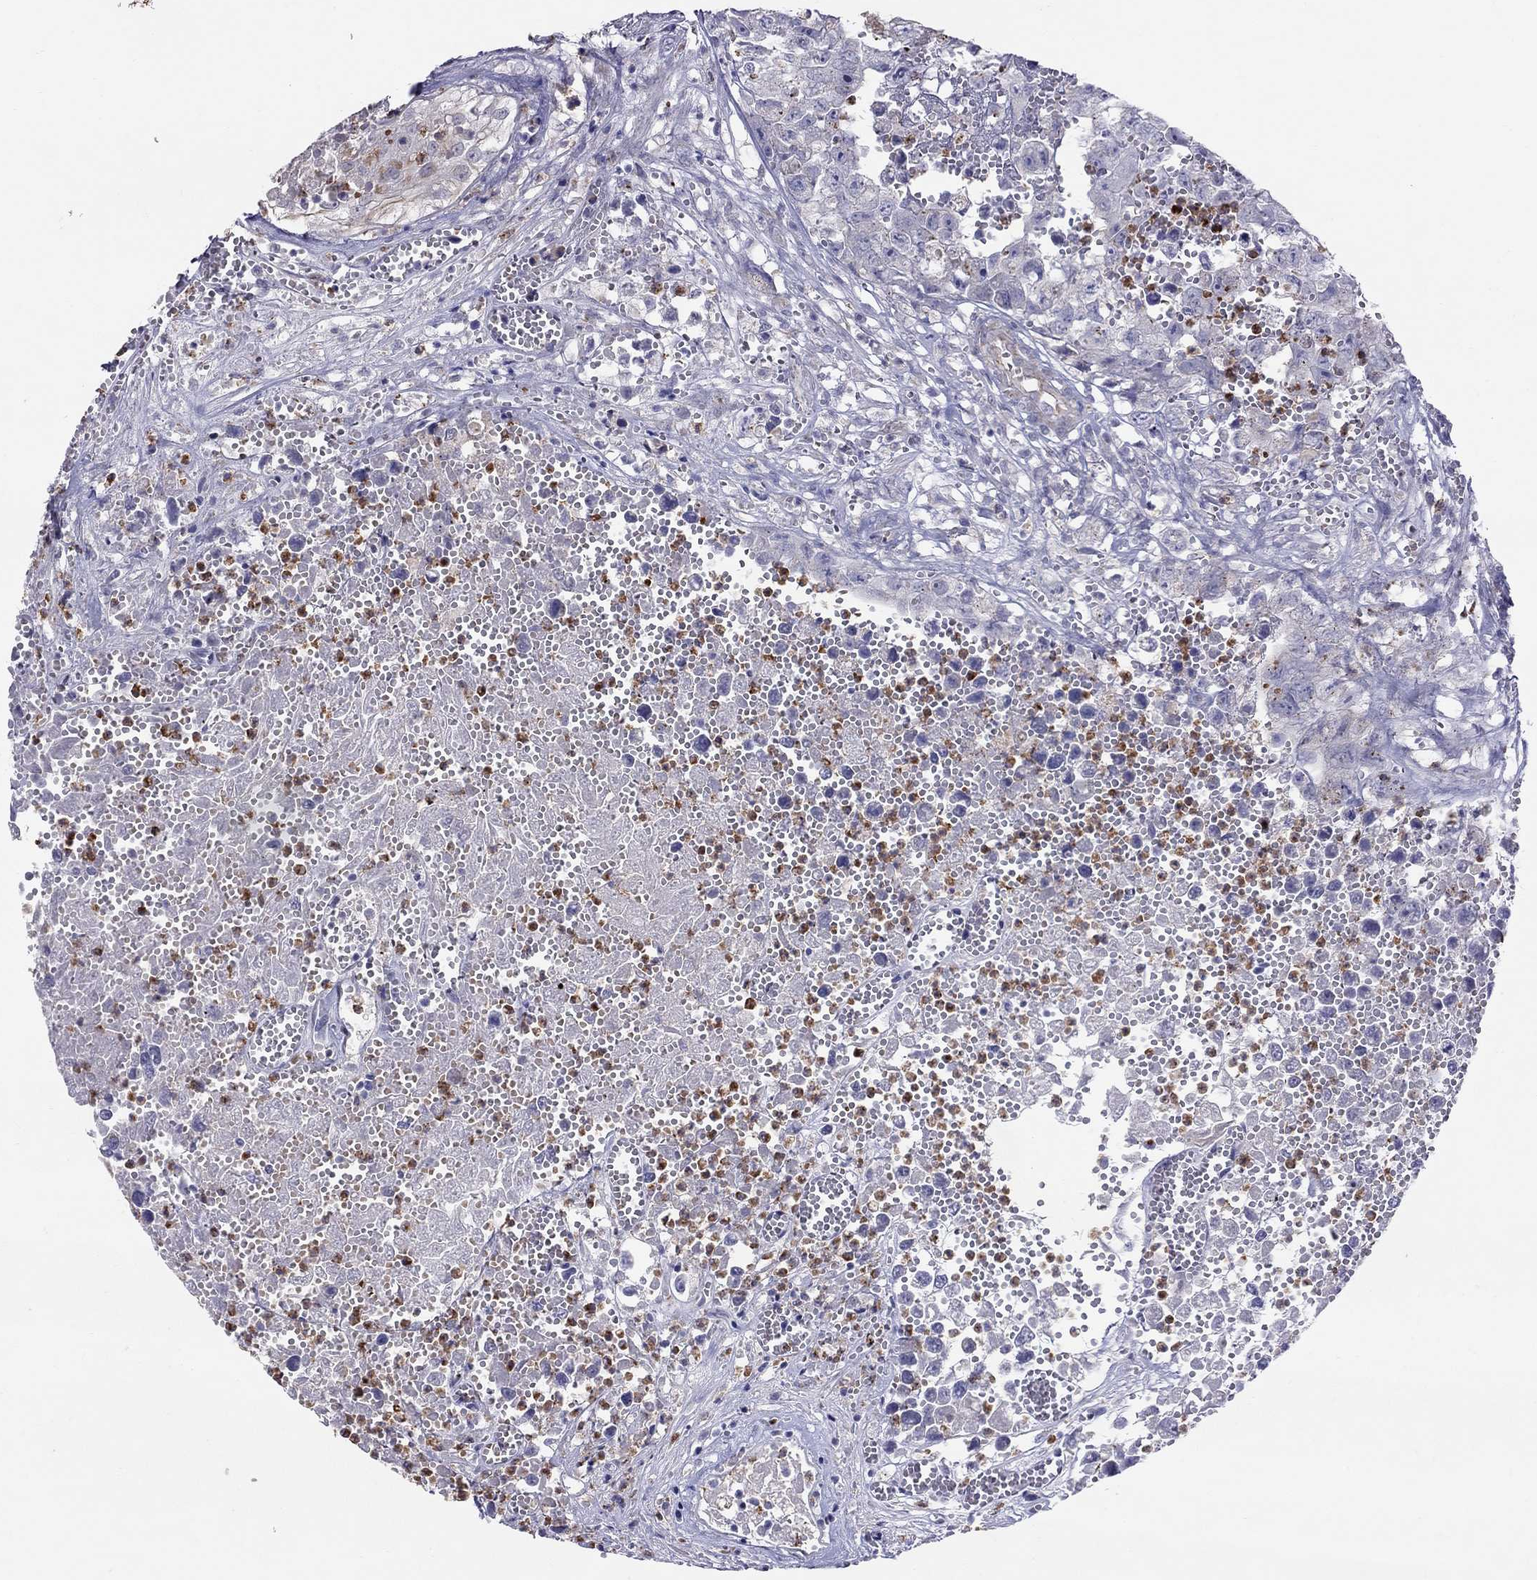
{"staining": {"intensity": "negative", "quantity": "none", "location": "none"}, "tissue": "testis cancer", "cell_type": "Tumor cells", "image_type": "cancer", "snomed": [{"axis": "morphology", "description": "Seminoma, NOS"}, {"axis": "morphology", "description": "Carcinoma, Embryonal, NOS"}, {"axis": "topography", "description": "Testis"}], "caption": "Immunohistochemical staining of embryonal carcinoma (testis) demonstrates no significant positivity in tumor cells.", "gene": "SPINT4", "patient": {"sex": "male", "age": 22}}